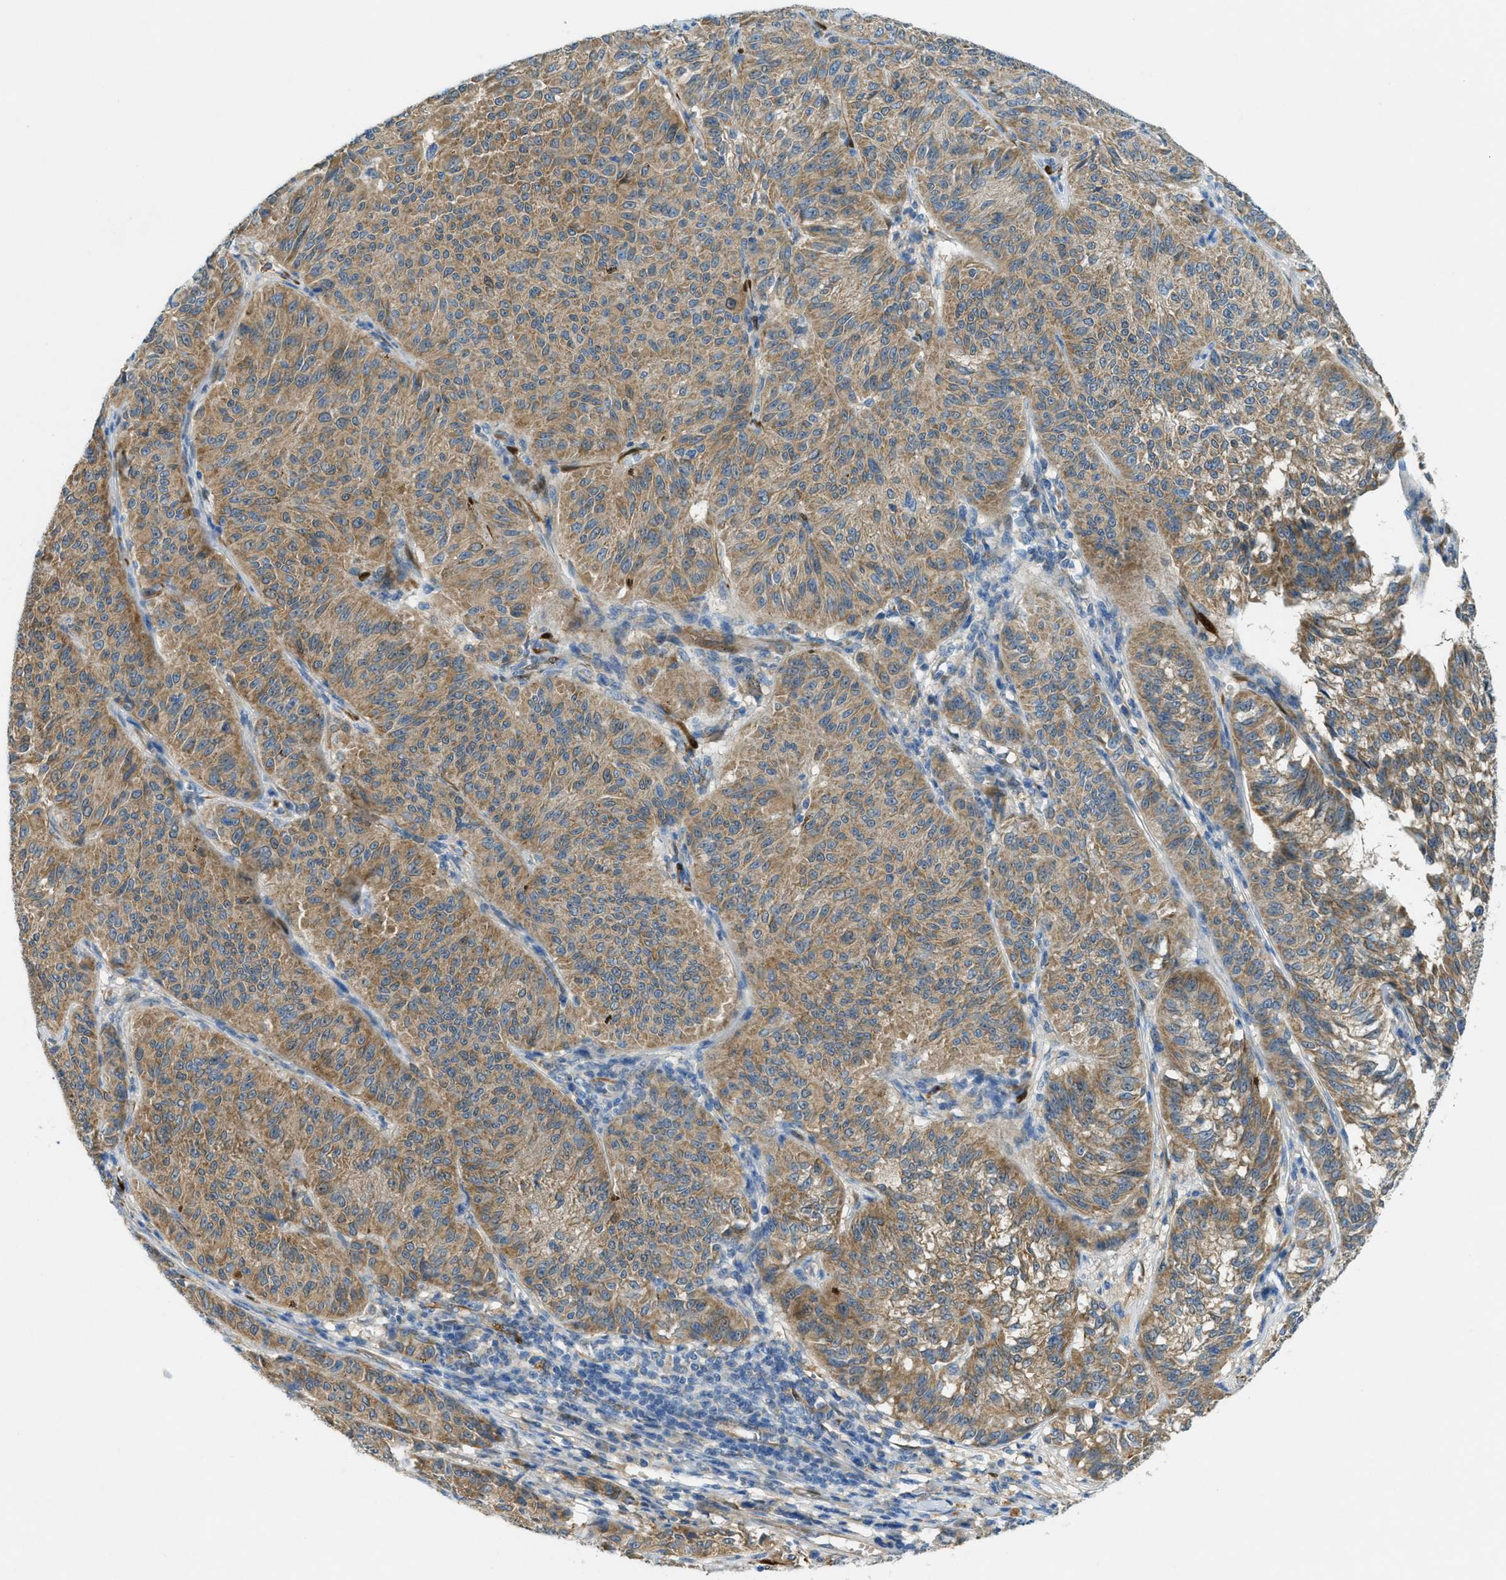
{"staining": {"intensity": "moderate", "quantity": ">75%", "location": "cytoplasmic/membranous"}, "tissue": "melanoma", "cell_type": "Tumor cells", "image_type": "cancer", "snomed": [{"axis": "morphology", "description": "Malignant melanoma, NOS"}, {"axis": "topography", "description": "Skin"}], "caption": "Moderate cytoplasmic/membranous protein positivity is identified in about >75% of tumor cells in melanoma. (DAB IHC with brightfield microscopy, high magnification).", "gene": "CYGB", "patient": {"sex": "female", "age": 72}}